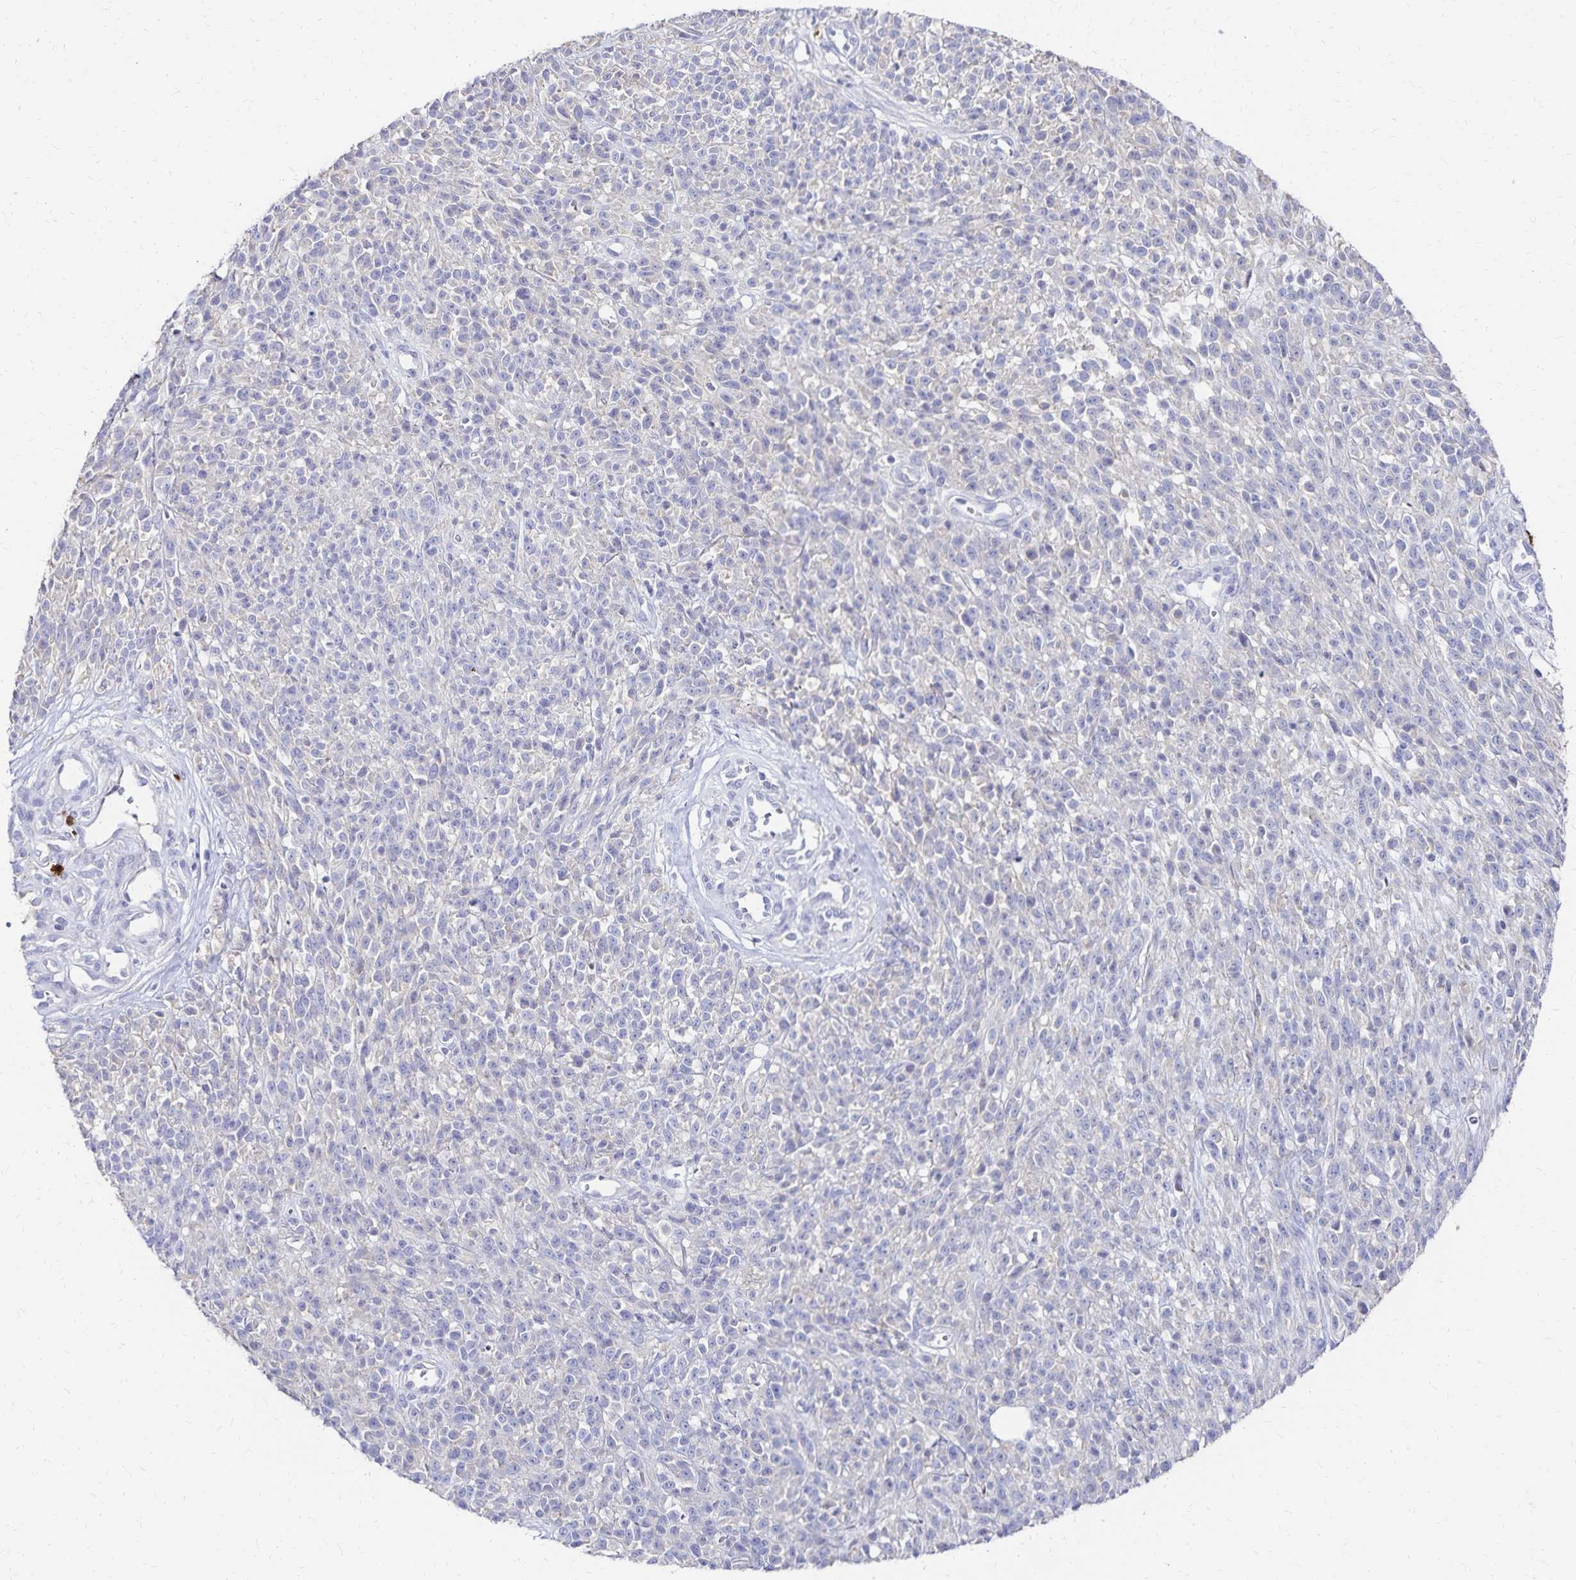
{"staining": {"intensity": "negative", "quantity": "none", "location": "none"}, "tissue": "melanoma", "cell_type": "Tumor cells", "image_type": "cancer", "snomed": [{"axis": "morphology", "description": "Malignant melanoma, NOS"}, {"axis": "topography", "description": "Skin"}, {"axis": "topography", "description": "Skin of trunk"}], "caption": "High power microscopy histopathology image of an IHC photomicrograph of malignant melanoma, revealing no significant expression in tumor cells.", "gene": "PAX5", "patient": {"sex": "male", "age": 74}}